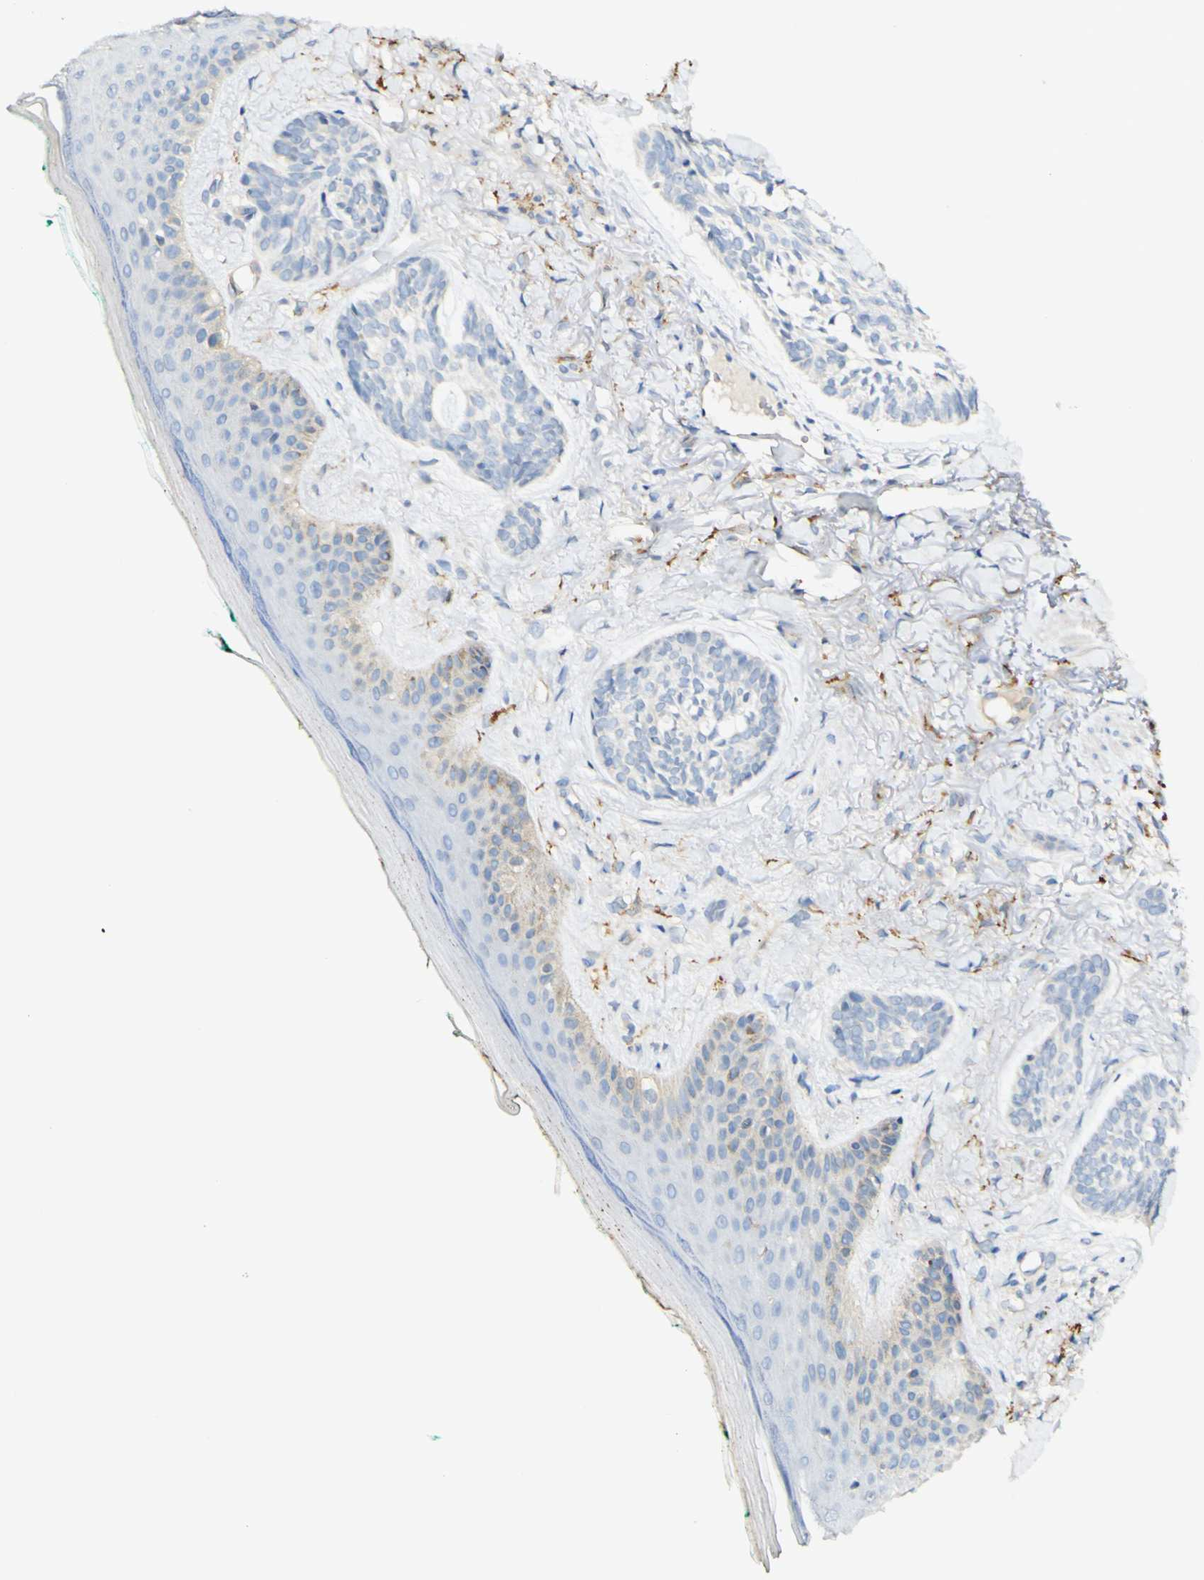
{"staining": {"intensity": "negative", "quantity": "none", "location": "none"}, "tissue": "skin cancer", "cell_type": "Tumor cells", "image_type": "cancer", "snomed": [{"axis": "morphology", "description": "Basal cell carcinoma"}, {"axis": "topography", "description": "Skin"}], "caption": "Immunohistochemistry (IHC) histopathology image of neoplastic tissue: human basal cell carcinoma (skin) stained with DAB (3,3'-diaminobenzidine) displays no significant protein positivity in tumor cells. Nuclei are stained in blue.", "gene": "FCGRT", "patient": {"sex": "male", "age": 43}}